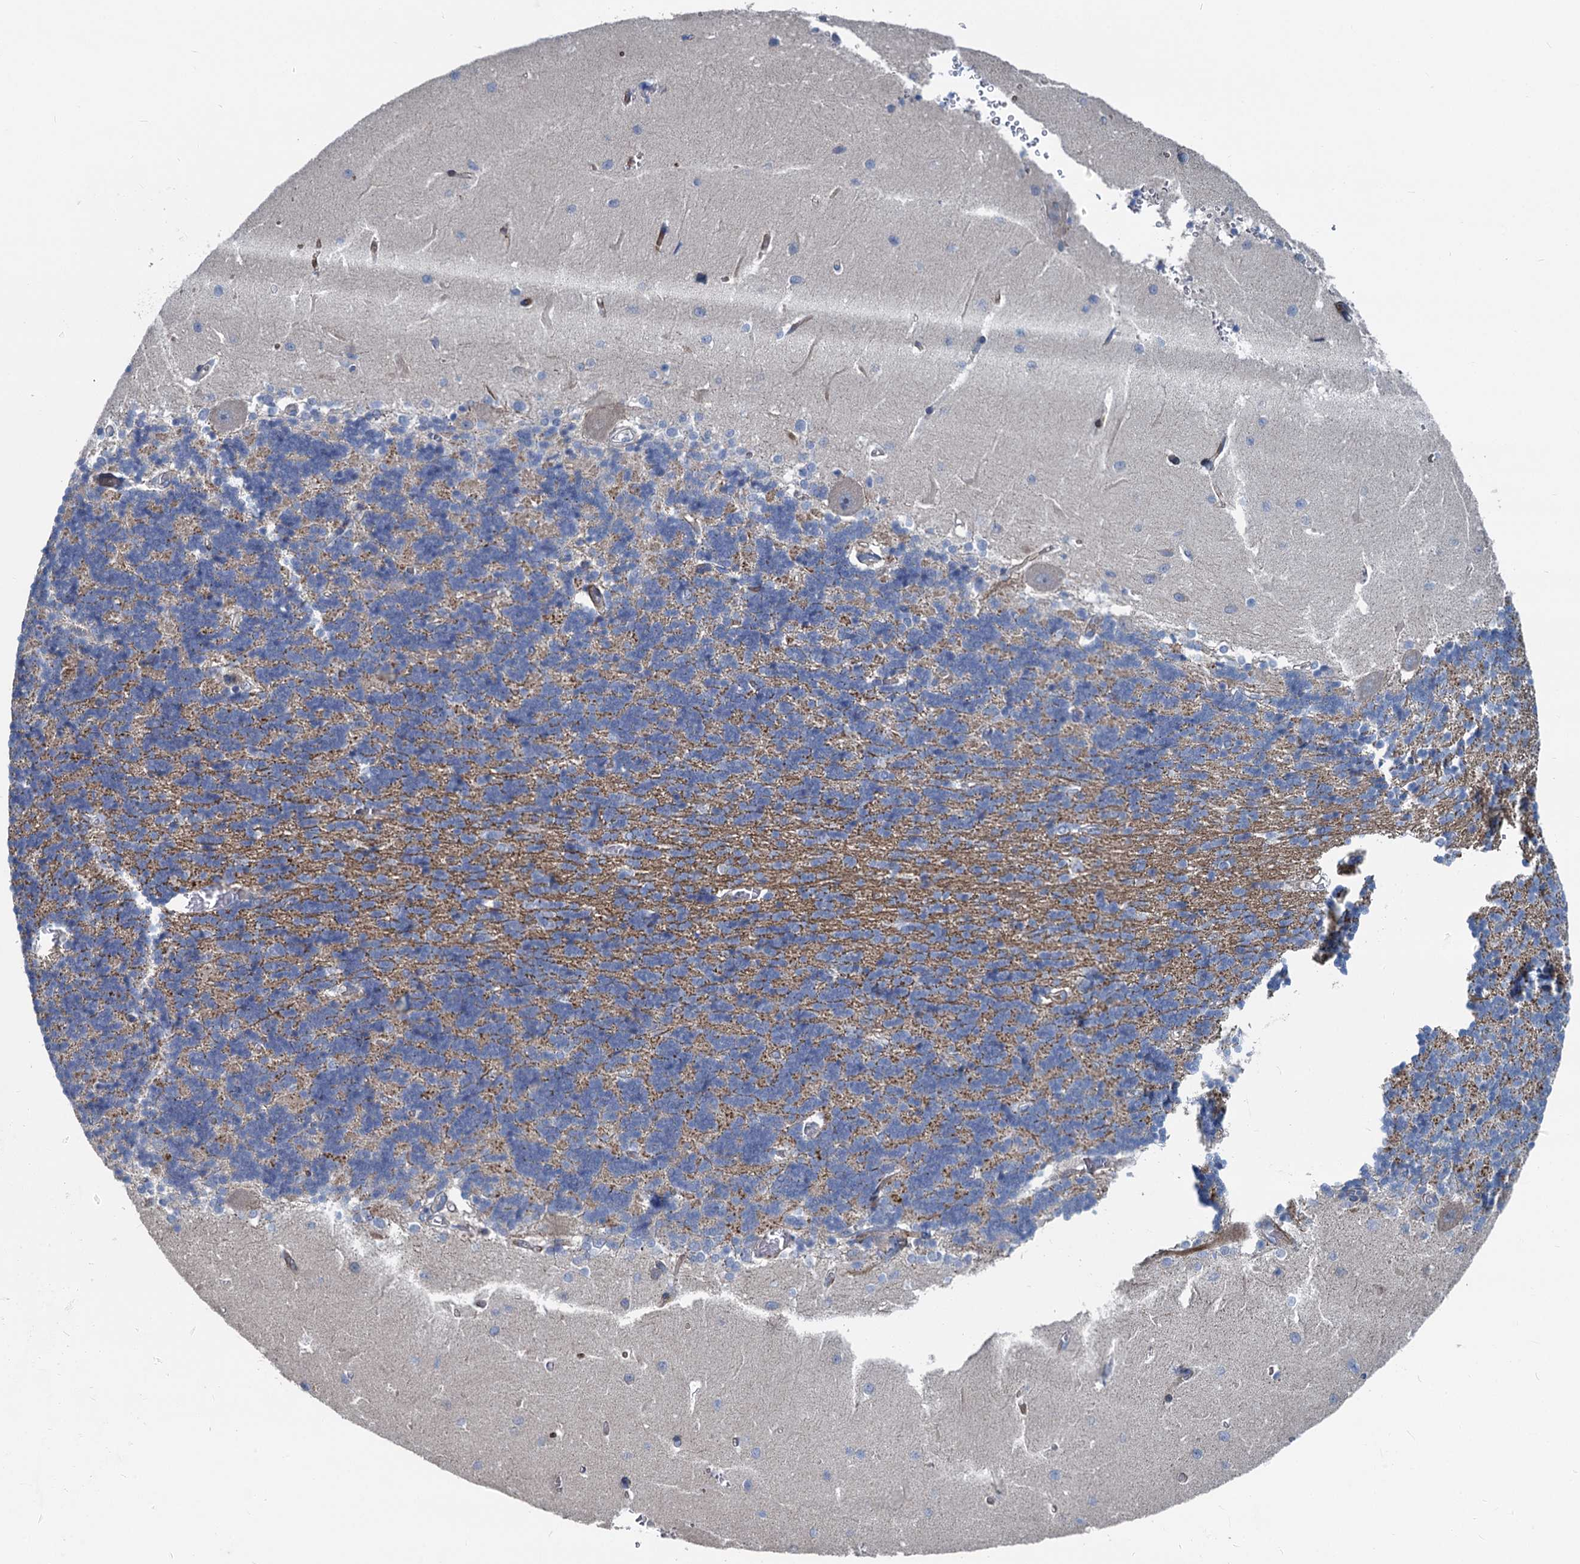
{"staining": {"intensity": "weak", "quantity": "25%-75%", "location": "cytoplasmic/membranous"}, "tissue": "cerebellum", "cell_type": "Cells in granular layer", "image_type": "normal", "snomed": [{"axis": "morphology", "description": "Normal tissue, NOS"}, {"axis": "topography", "description": "Cerebellum"}], "caption": "Cells in granular layer demonstrate low levels of weak cytoplasmic/membranous staining in approximately 25%-75% of cells in benign cerebellum.", "gene": "ASXL3", "patient": {"sex": "male", "age": 37}}